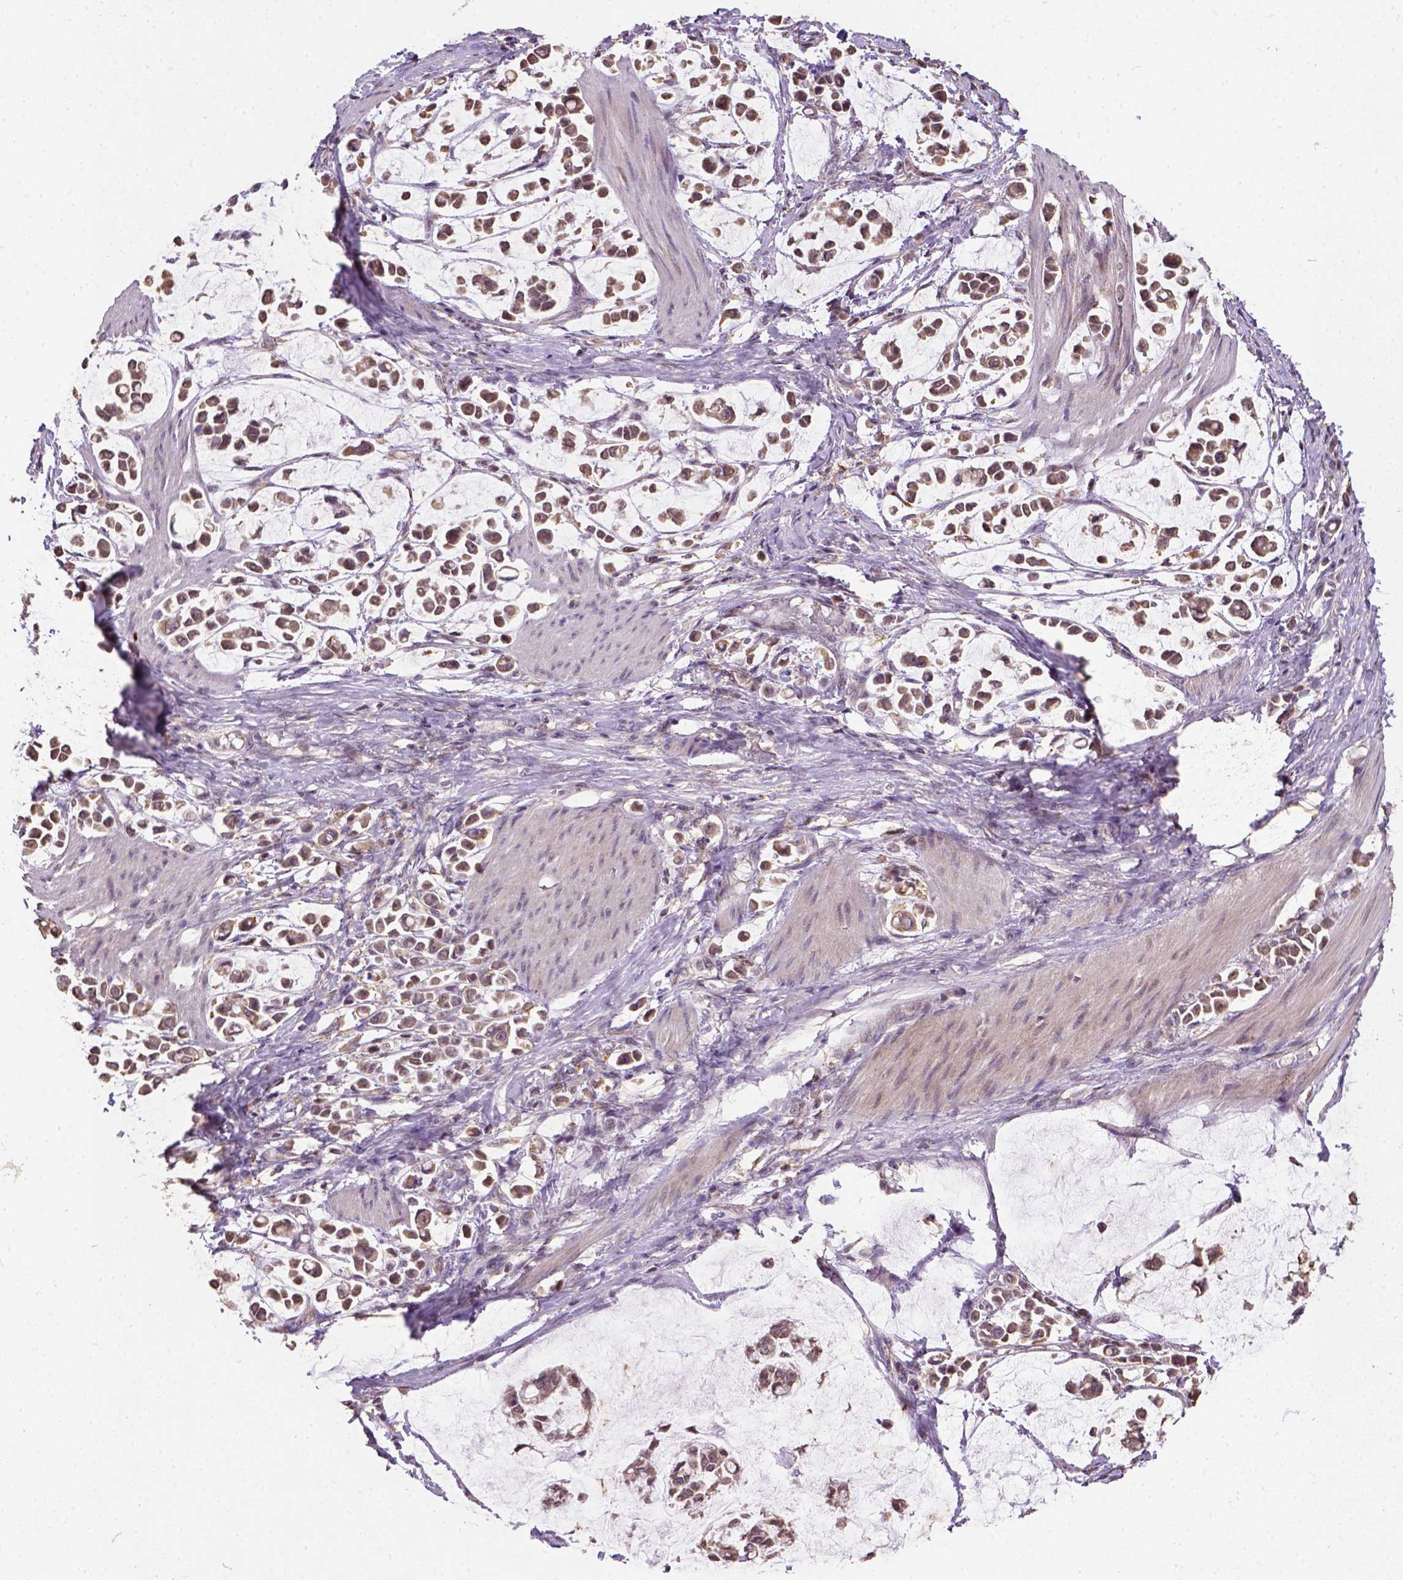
{"staining": {"intensity": "moderate", "quantity": ">75%", "location": "cytoplasmic/membranous"}, "tissue": "stomach cancer", "cell_type": "Tumor cells", "image_type": "cancer", "snomed": [{"axis": "morphology", "description": "Adenocarcinoma, NOS"}, {"axis": "topography", "description": "Stomach"}], "caption": "This micrograph displays immunohistochemistry (IHC) staining of human stomach adenocarcinoma, with medium moderate cytoplasmic/membranous staining in approximately >75% of tumor cells.", "gene": "NUDT10", "patient": {"sex": "male", "age": 82}}